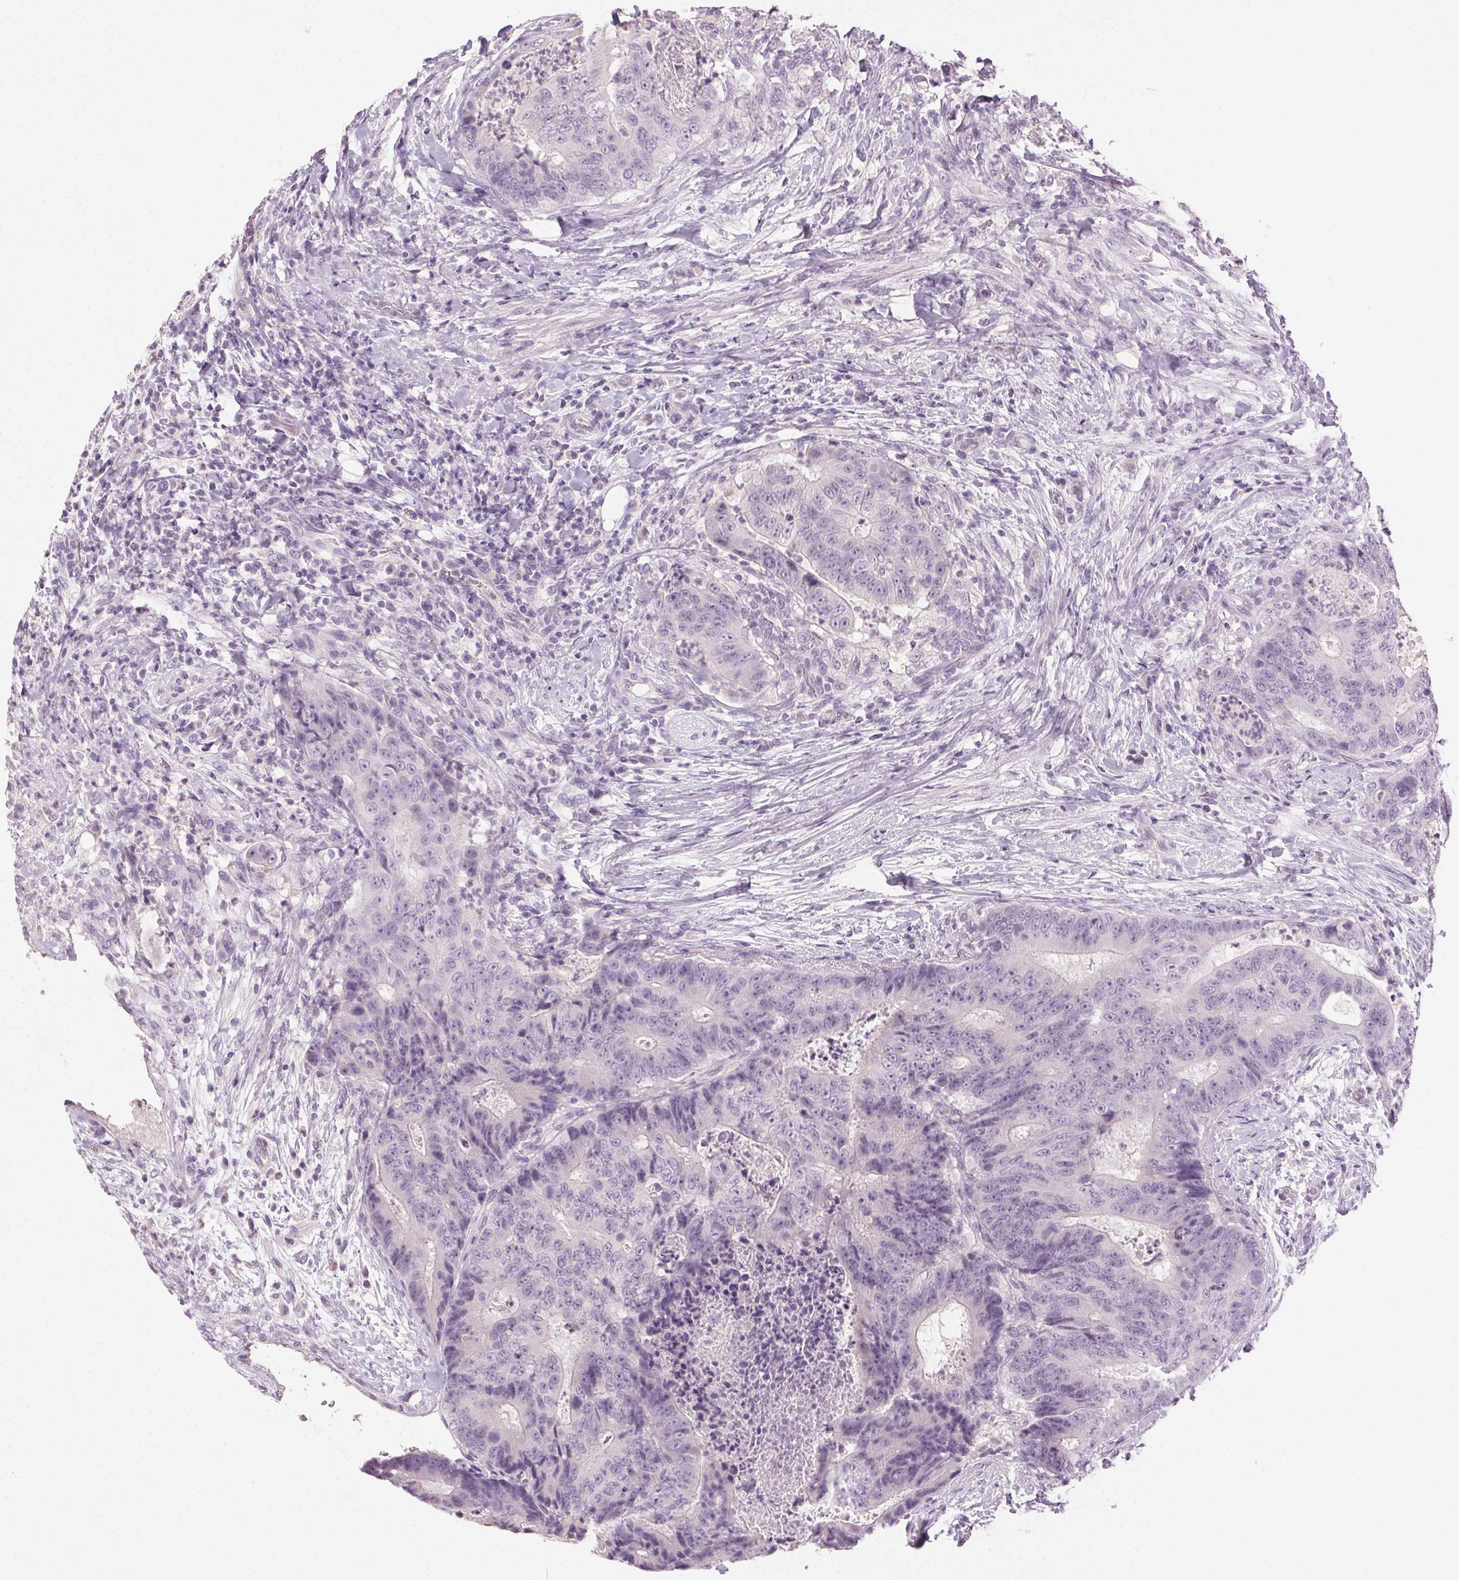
{"staining": {"intensity": "negative", "quantity": "none", "location": "none"}, "tissue": "colorectal cancer", "cell_type": "Tumor cells", "image_type": "cancer", "snomed": [{"axis": "morphology", "description": "Adenocarcinoma, NOS"}, {"axis": "topography", "description": "Colon"}], "caption": "A photomicrograph of human colorectal adenocarcinoma is negative for staining in tumor cells.", "gene": "CLTRN", "patient": {"sex": "female", "age": 48}}